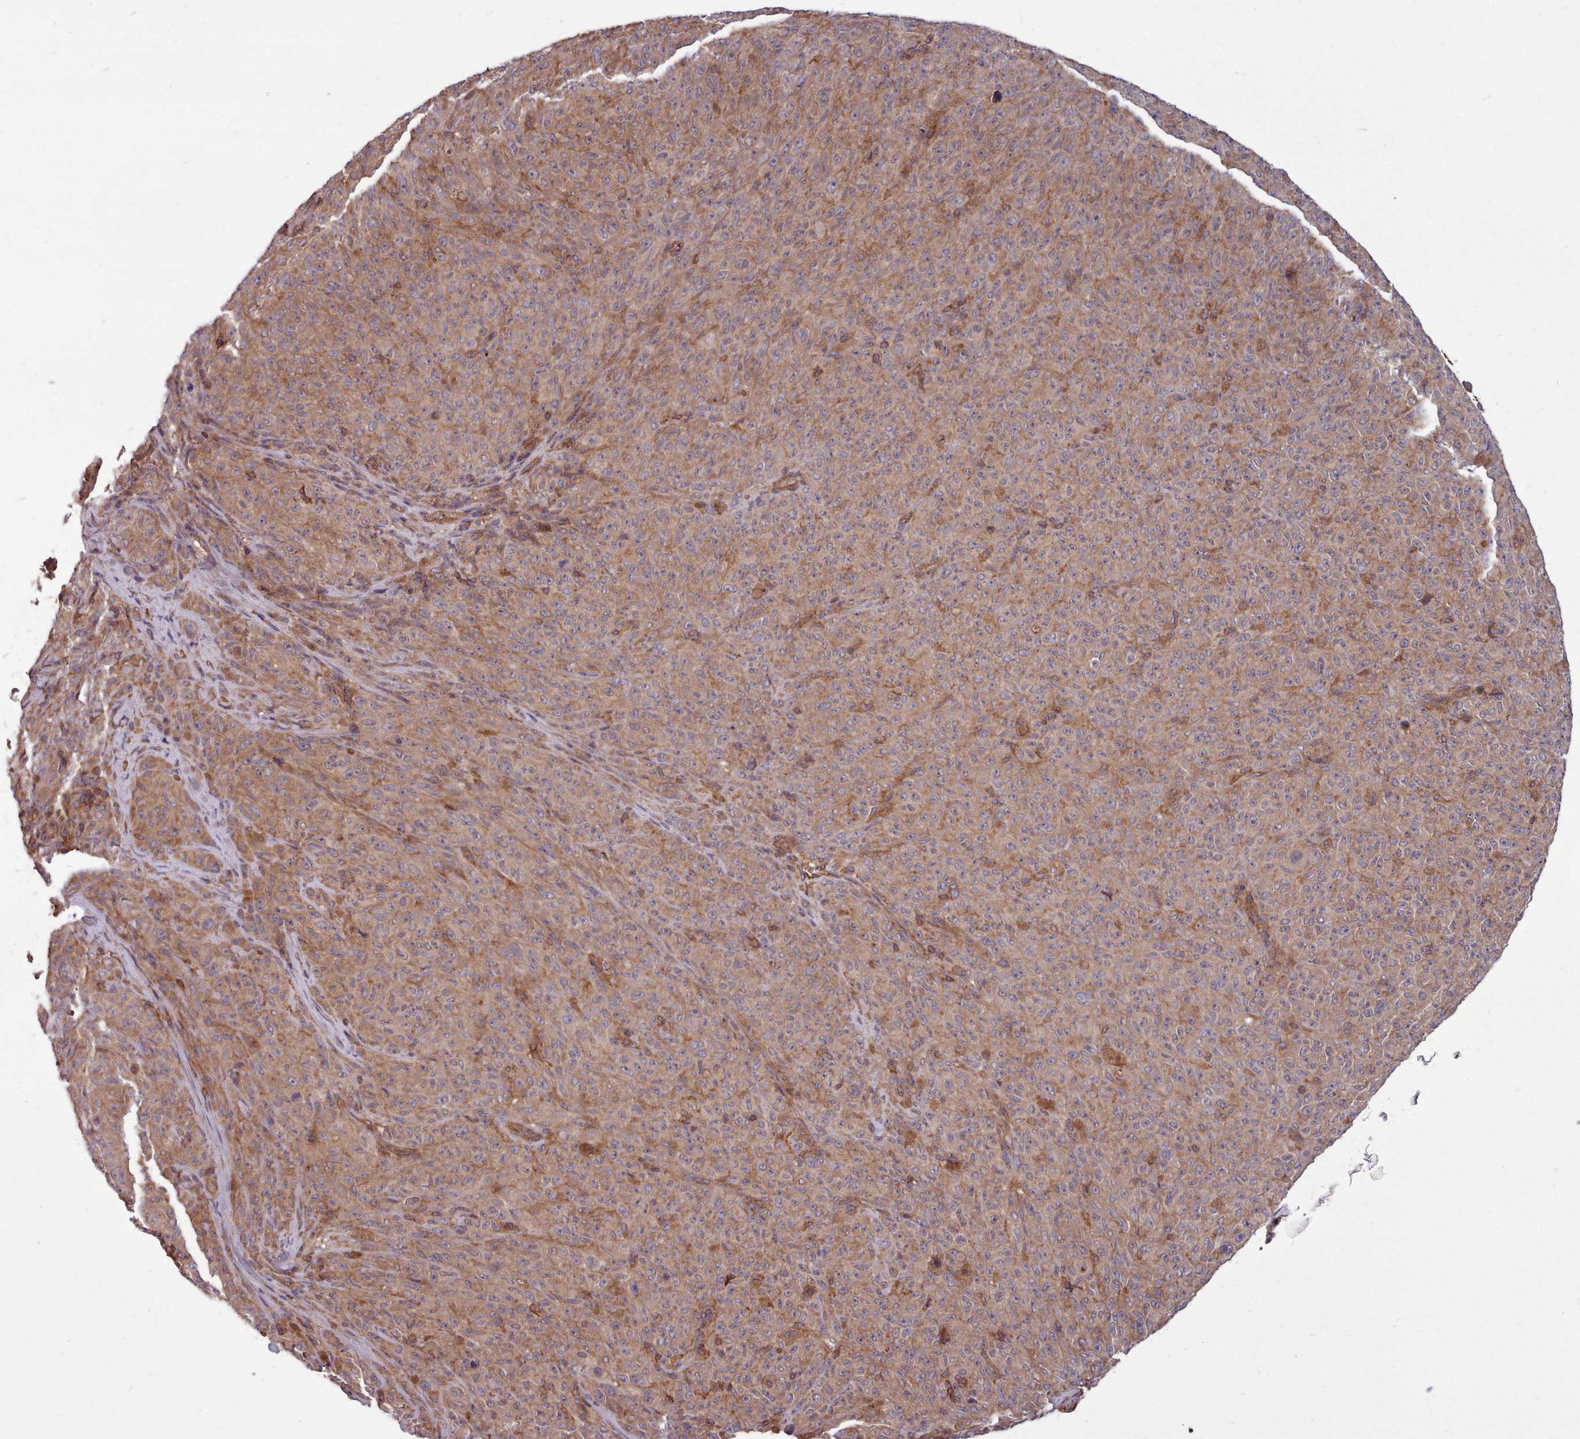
{"staining": {"intensity": "moderate", "quantity": ">75%", "location": "cytoplasmic/membranous"}, "tissue": "melanoma", "cell_type": "Tumor cells", "image_type": "cancer", "snomed": [{"axis": "morphology", "description": "Malignant melanoma, NOS"}, {"axis": "topography", "description": "Skin"}], "caption": "Human malignant melanoma stained for a protein (brown) demonstrates moderate cytoplasmic/membranous positive positivity in about >75% of tumor cells.", "gene": "STUB1", "patient": {"sex": "female", "age": 82}}